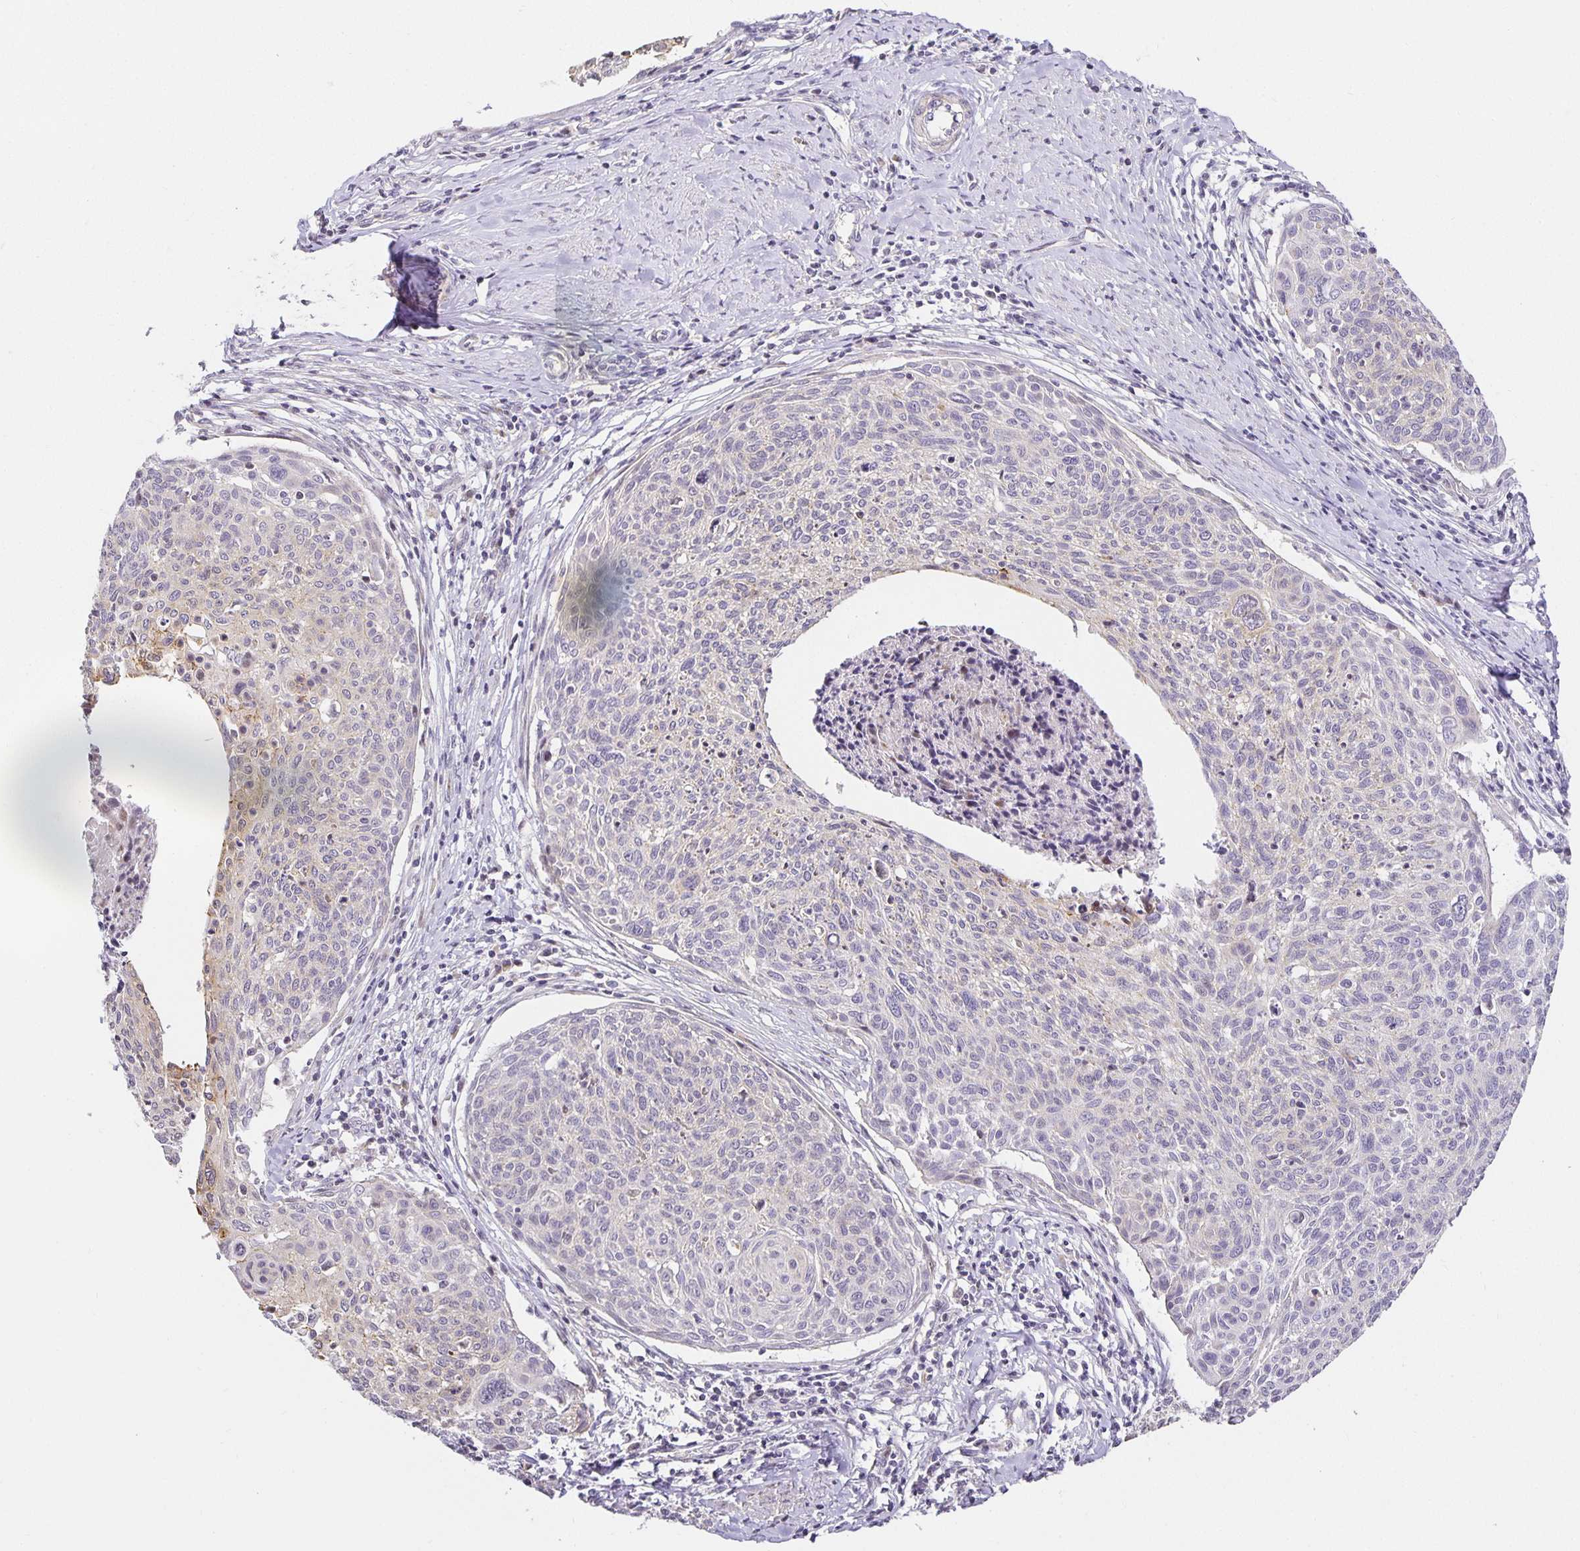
{"staining": {"intensity": "weak", "quantity": "<25%", "location": "cytoplasmic/membranous"}, "tissue": "cervical cancer", "cell_type": "Tumor cells", "image_type": "cancer", "snomed": [{"axis": "morphology", "description": "Squamous cell carcinoma, NOS"}, {"axis": "topography", "description": "Cervix"}], "caption": "This is an immunohistochemistry (IHC) photomicrograph of squamous cell carcinoma (cervical). There is no staining in tumor cells.", "gene": "TJP3", "patient": {"sex": "female", "age": 49}}